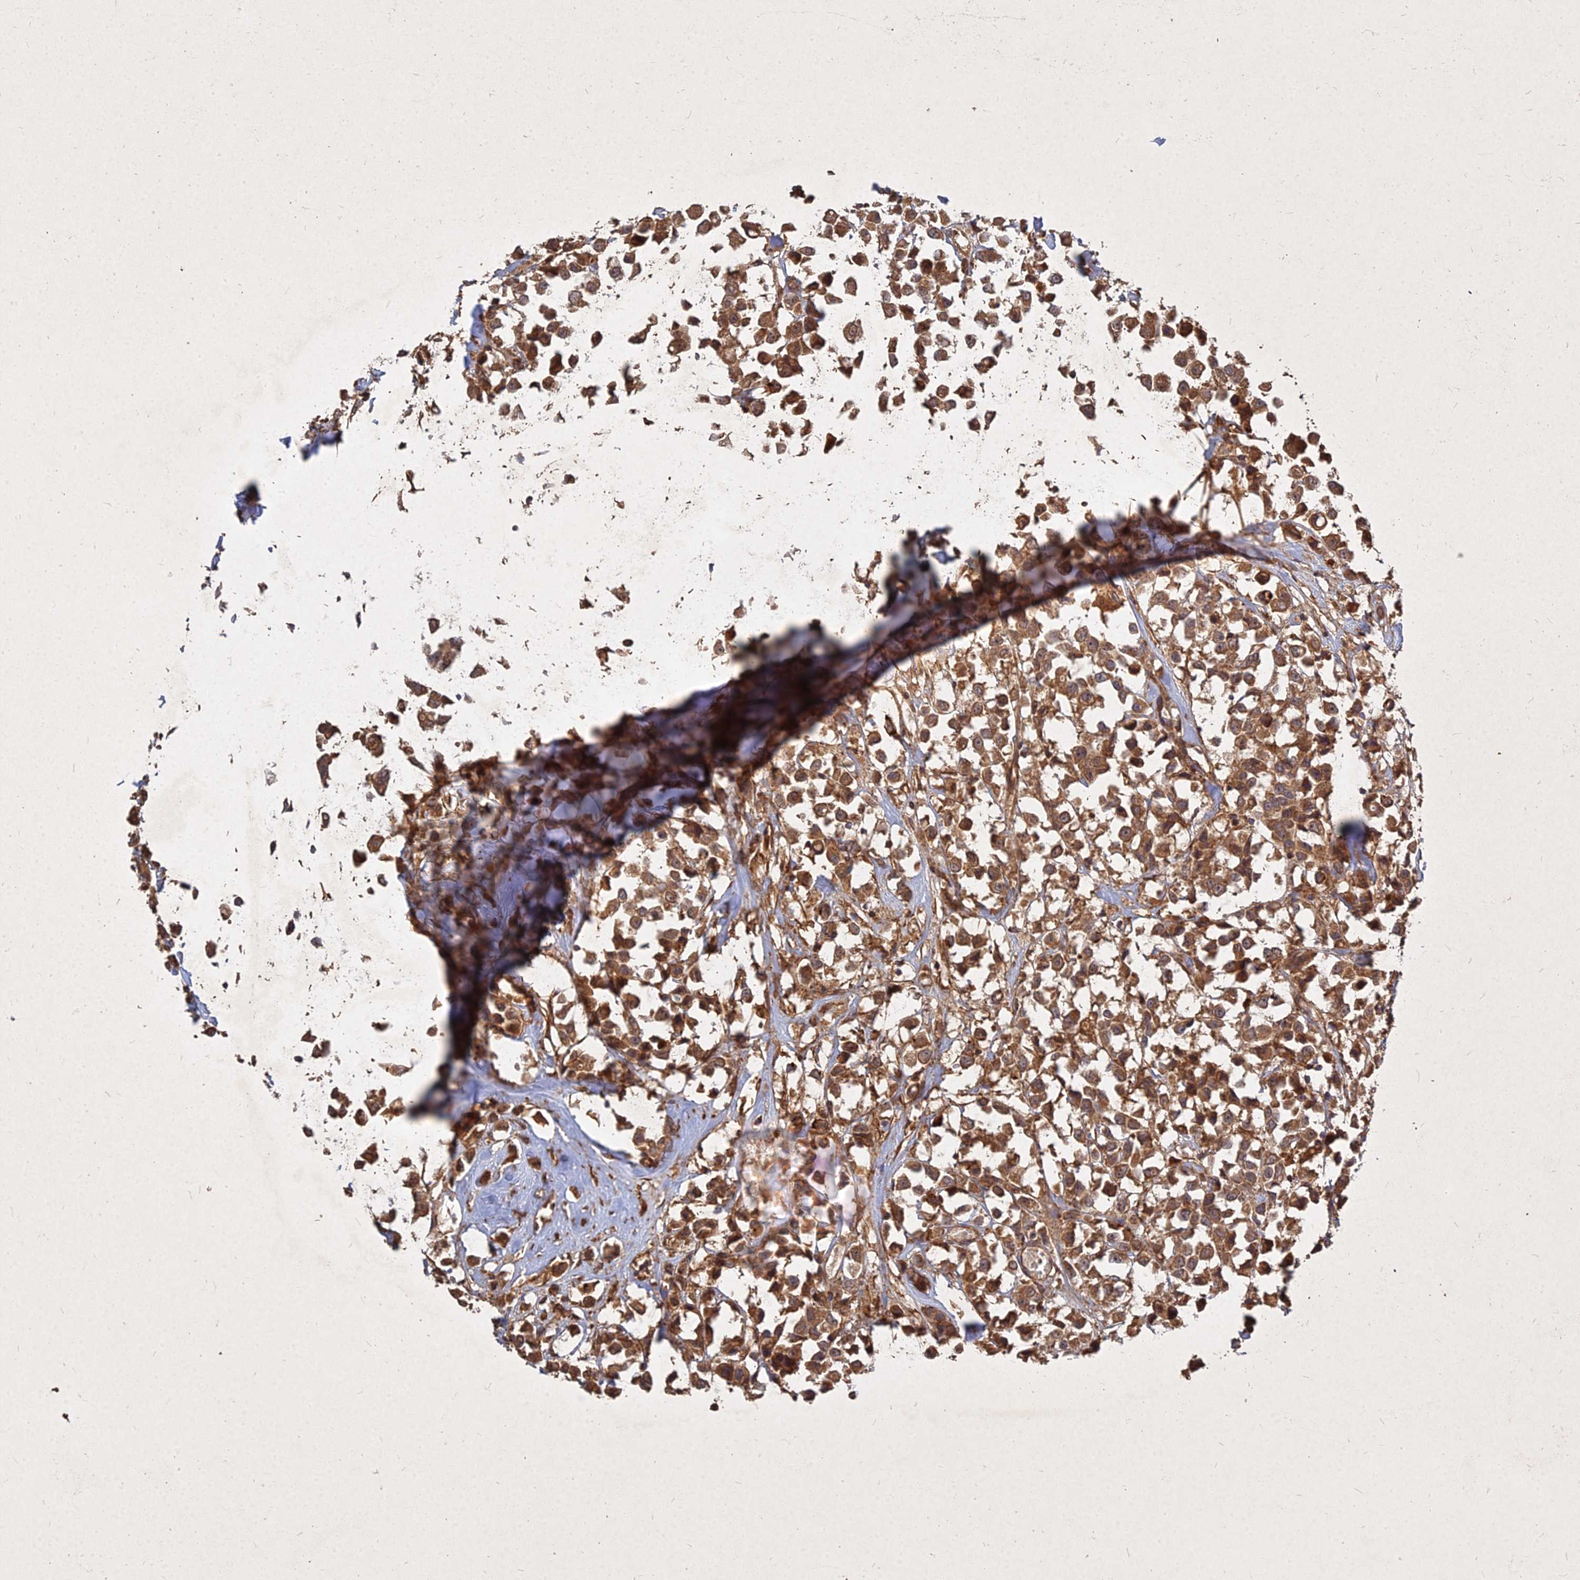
{"staining": {"intensity": "moderate", "quantity": ">75%", "location": "cytoplasmic/membranous"}, "tissue": "breast cancer", "cell_type": "Tumor cells", "image_type": "cancer", "snomed": [{"axis": "morphology", "description": "Duct carcinoma"}, {"axis": "topography", "description": "Breast"}], "caption": "Moderate cytoplasmic/membranous staining for a protein is identified in approximately >75% of tumor cells of breast cancer (intraductal carcinoma) using IHC.", "gene": "UBE2W", "patient": {"sex": "female", "age": 61}}